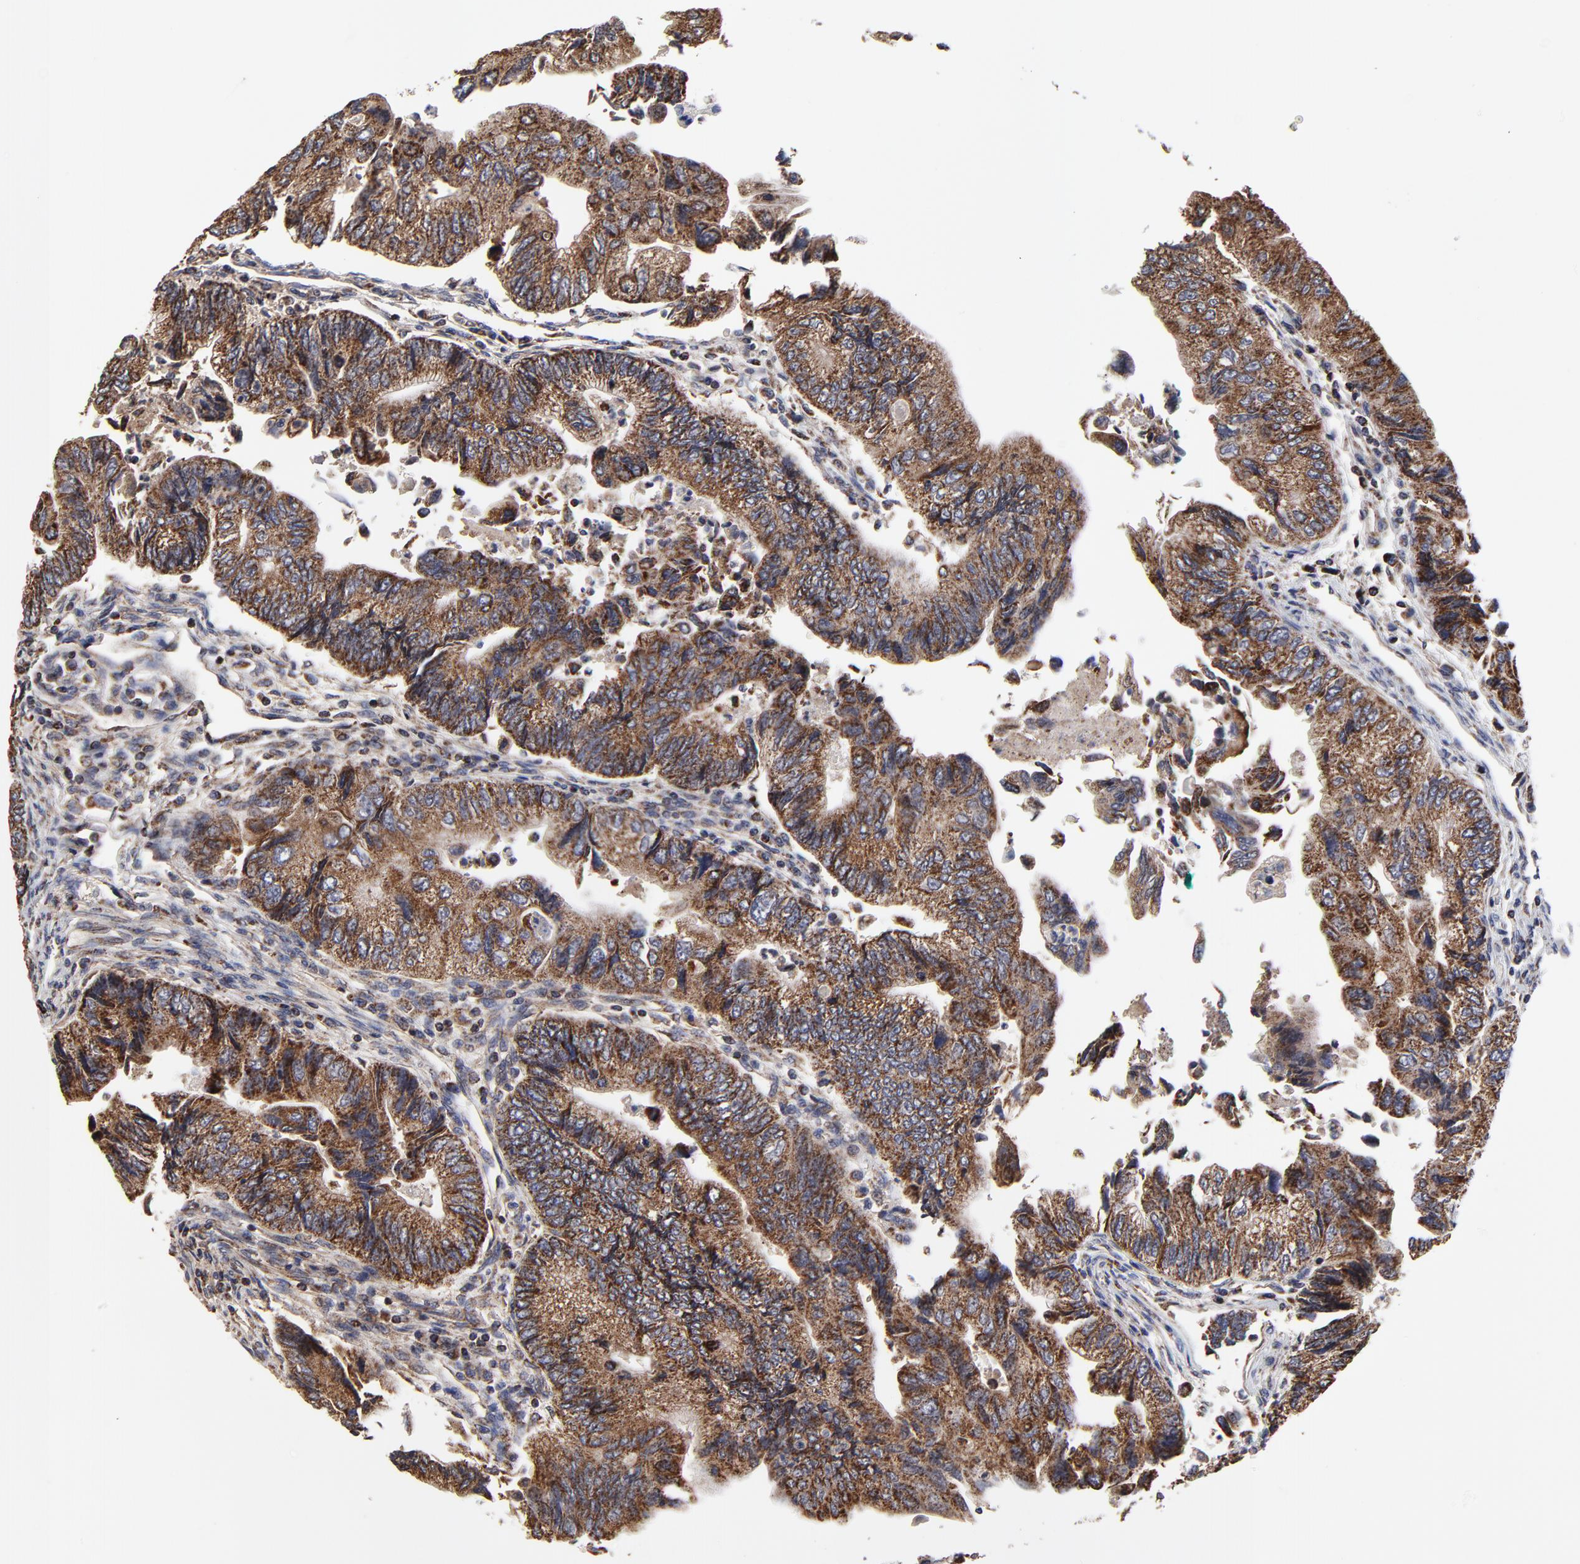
{"staining": {"intensity": "moderate", "quantity": ">75%", "location": "cytoplasmic/membranous"}, "tissue": "colorectal cancer", "cell_type": "Tumor cells", "image_type": "cancer", "snomed": [{"axis": "morphology", "description": "Adenocarcinoma, NOS"}, {"axis": "topography", "description": "Colon"}], "caption": "A high-resolution image shows IHC staining of adenocarcinoma (colorectal), which reveals moderate cytoplasmic/membranous staining in approximately >75% of tumor cells.", "gene": "ZNF550", "patient": {"sex": "female", "age": 11}}